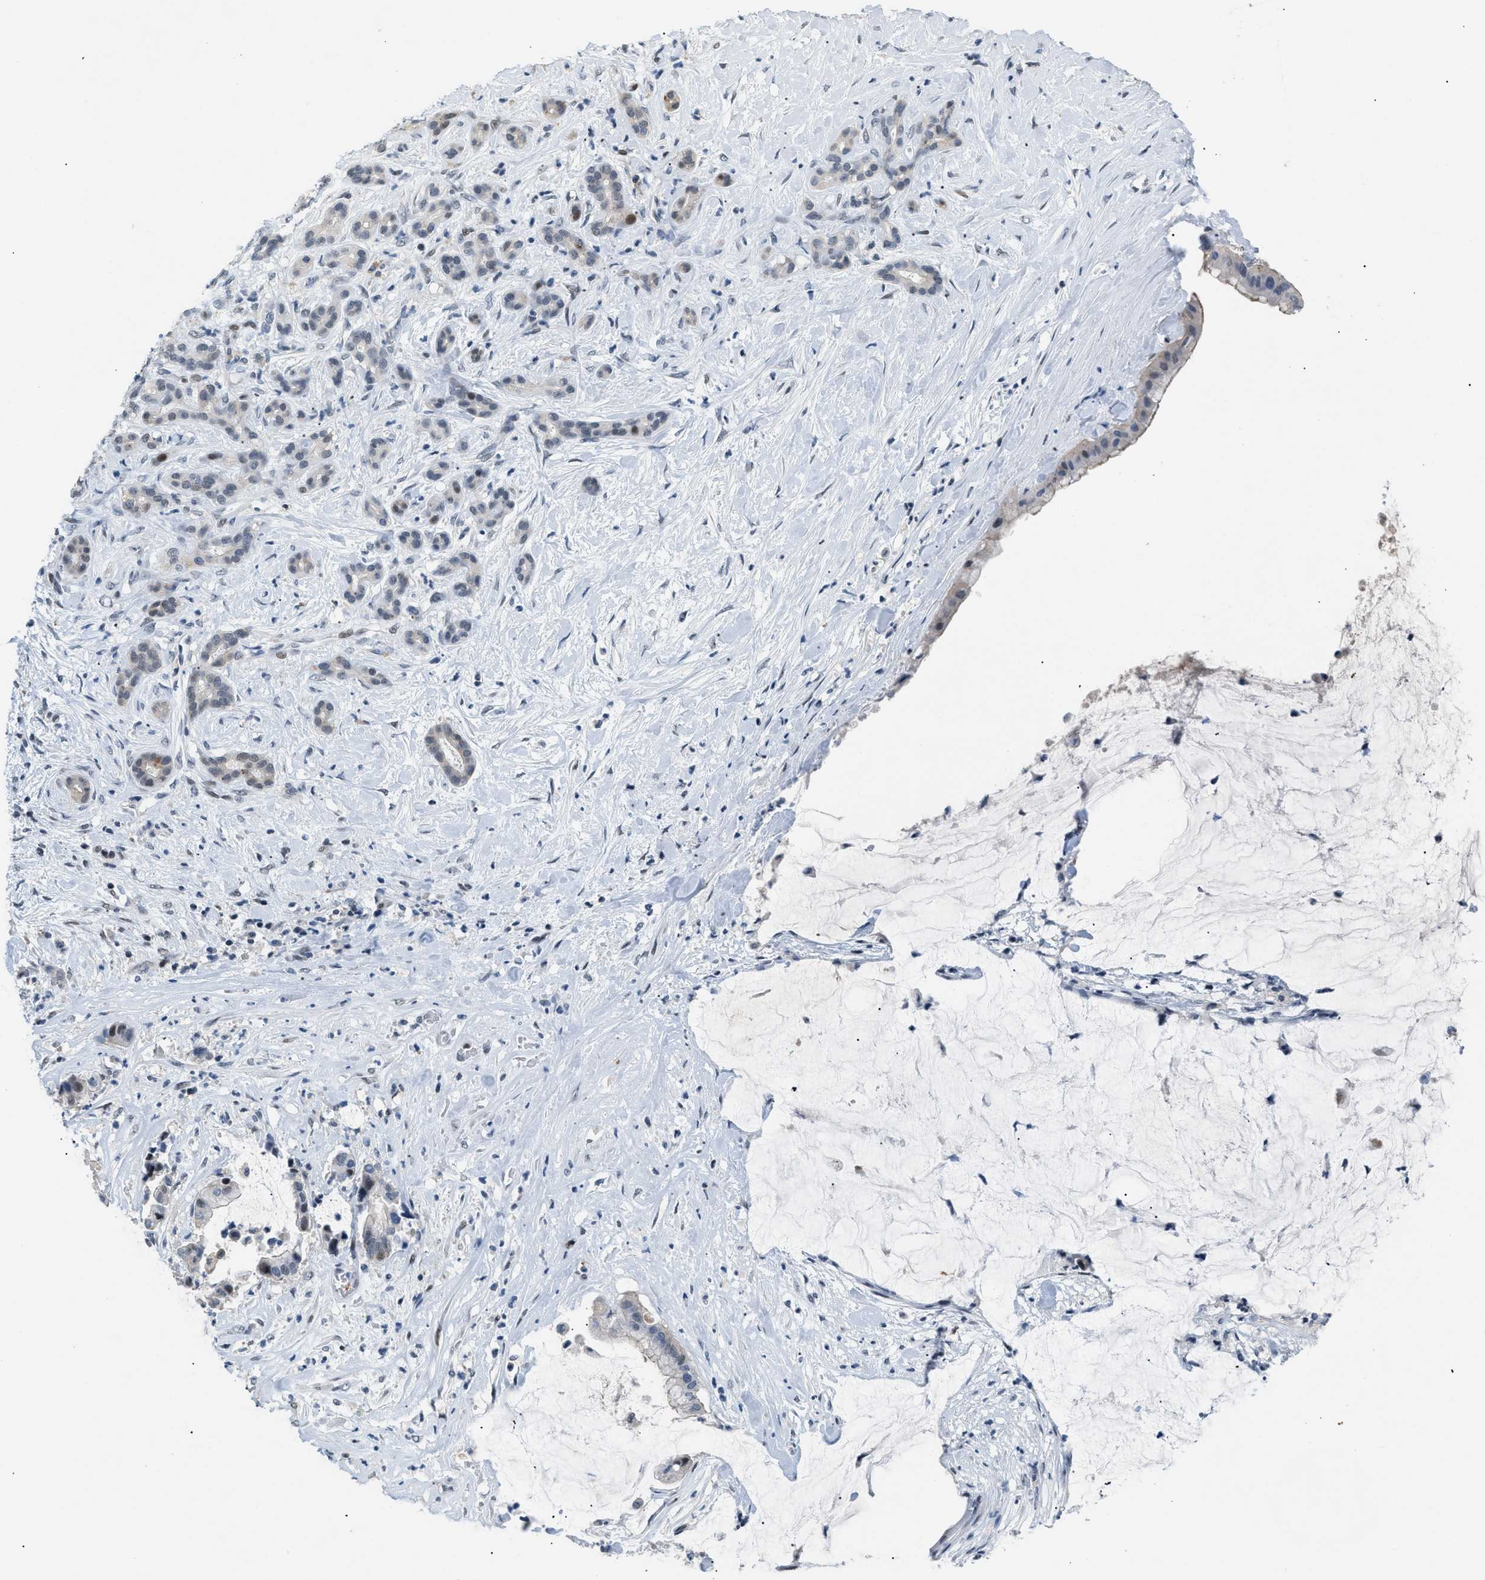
{"staining": {"intensity": "weak", "quantity": "<25%", "location": "cytoplasmic/membranous,nuclear"}, "tissue": "pancreatic cancer", "cell_type": "Tumor cells", "image_type": "cancer", "snomed": [{"axis": "morphology", "description": "Adenocarcinoma, NOS"}, {"axis": "topography", "description": "Pancreas"}], "caption": "Immunohistochemistry (IHC) micrograph of neoplastic tissue: pancreatic adenocarcinoma stained with DAB demonstrates no significant protein positivity in tumor cells. (Brightfield microscopy of DAB immunohistochemistry at high magnification).", "gene": "KCNC3", "patient": {"sex": "male", "age": 41}}